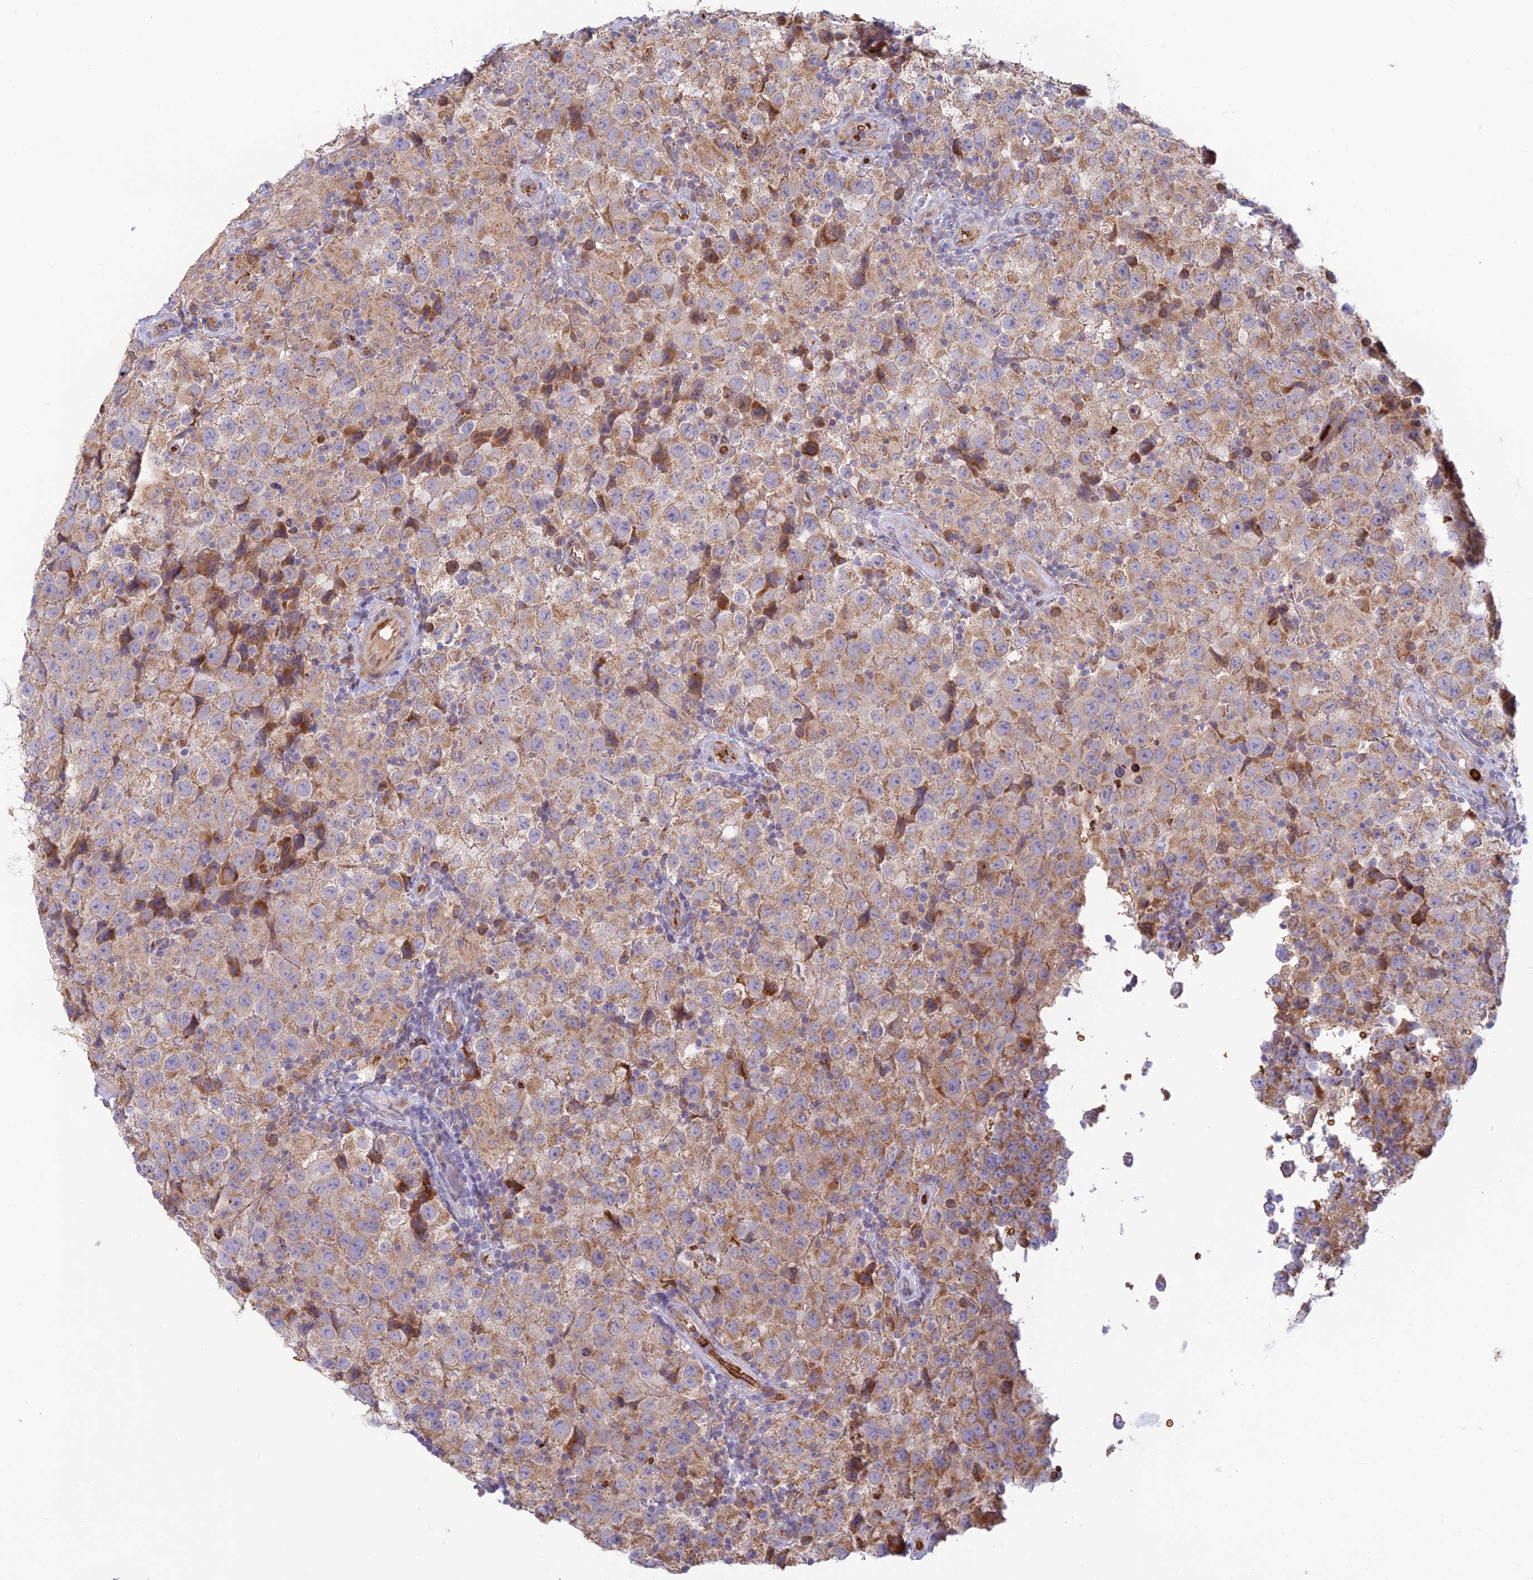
{"staining": {"intensity": "moderate", "quantity": "25%-75%", "location": "cytoplasmic/membranous"}, "tissue": "testis cancer", "cell_type": "Tumor cells", "image_type": "cancer", "snomed": [{"axis": "morphology", "description": "Seminoma, NOS"}, {"axis": "morphology", "description": "Carcinoma, Embryonal, NOS"}, {"axis": "topography", "description": "Testis"}], "caption": "Seminoma (testis) stained for a protein reveals moderate cytoplasmic/membranous positivity in tumor cells.", "gene": "UFSP2", "patient": {"sex": "male", "age": 41}}